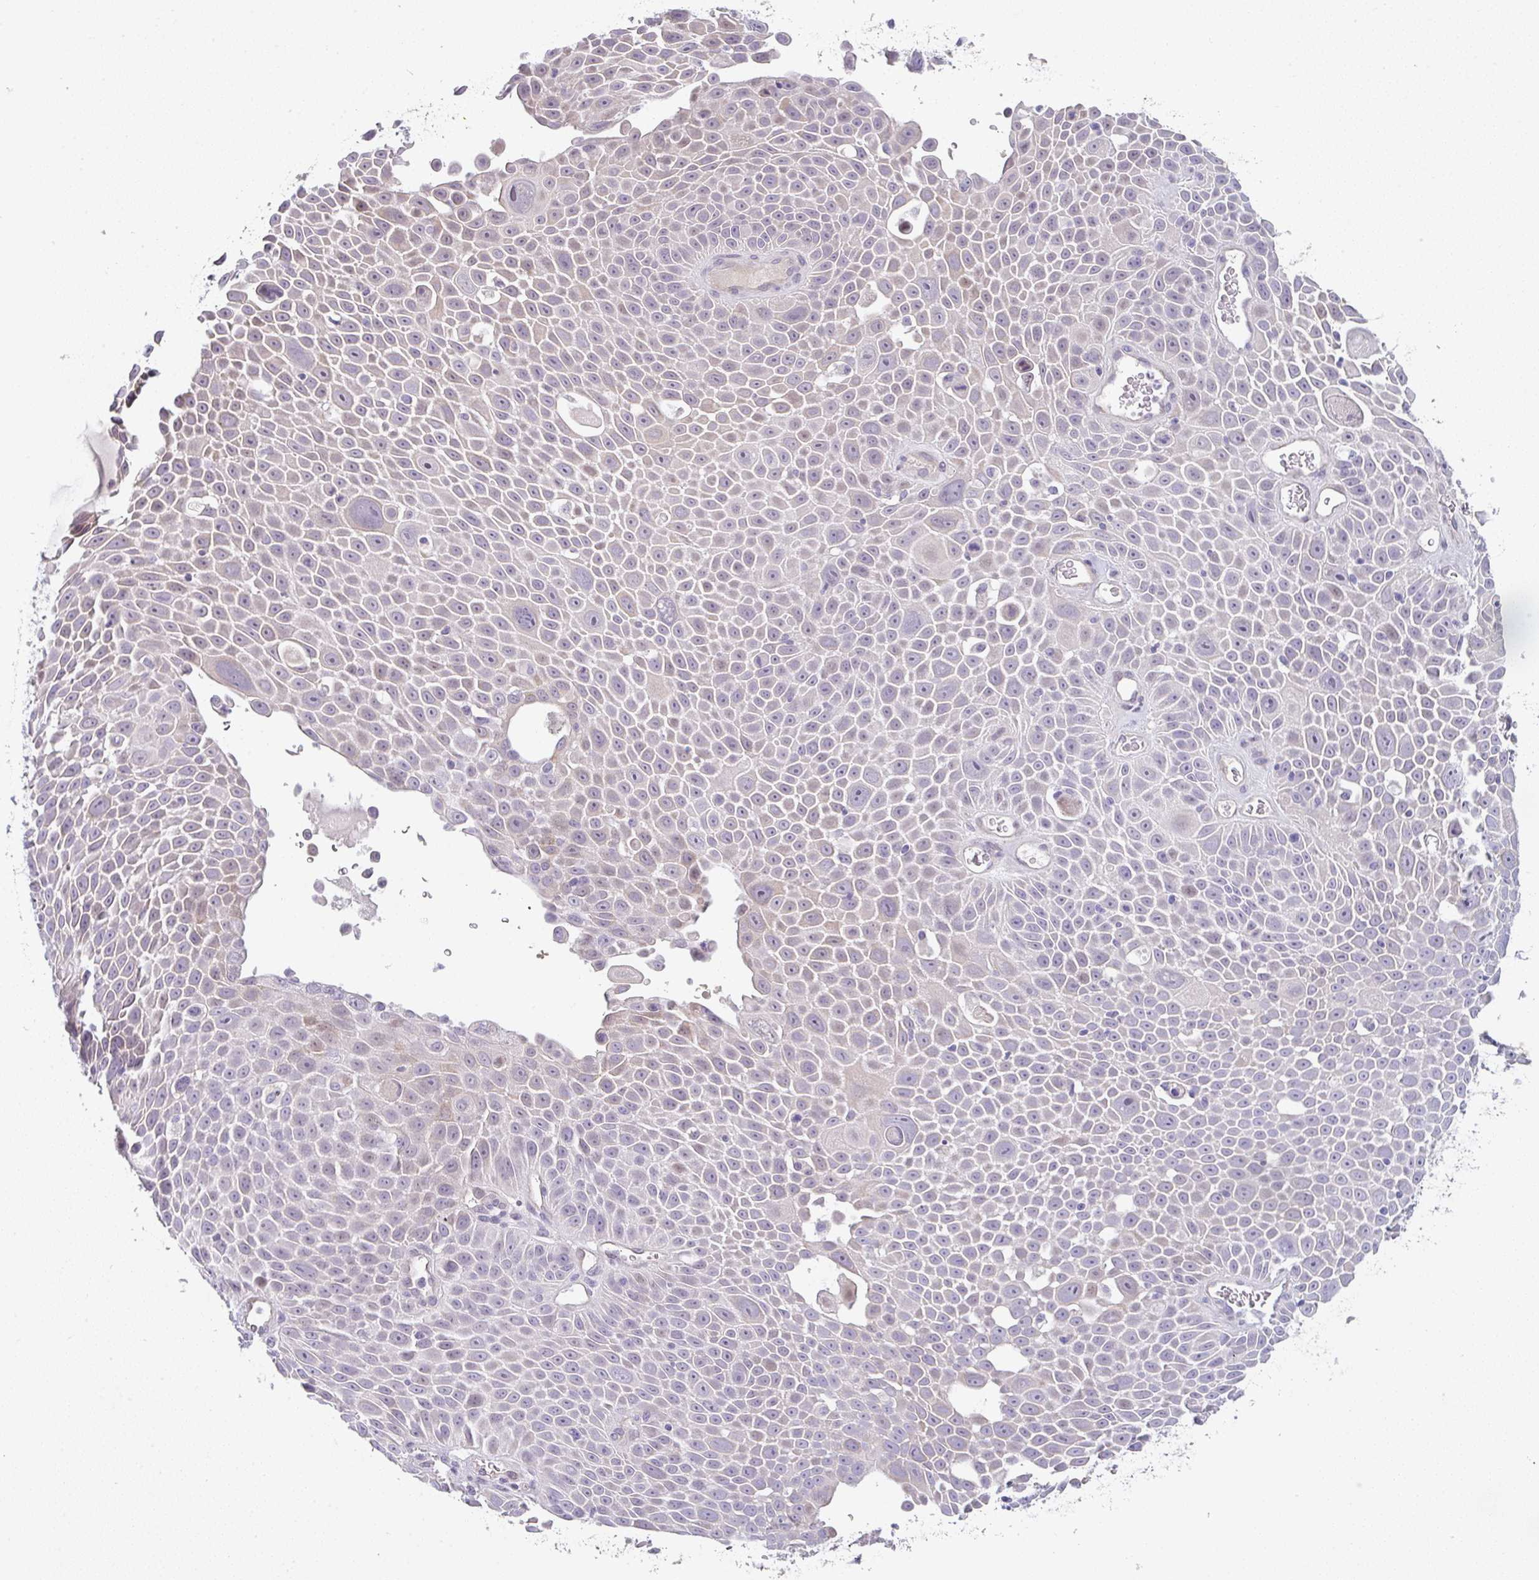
{"staining": {"intensity": "negative", "quantity": "none", "location": "none"}, "tissue": "lung cancer", "cell_type": "Tumor cells", "image_type": "cancer", "snomed": [{"axis": "morphology", "description": "Squamous cell carcinoma, NOS"}, {"axis": "morphology", "description": "Squamous cell carcinoma, metastatic, NOS"}, {"axis": "topography", "description": "Lymph node"}, {"axis": "topography", "description": "Lung"}], "caption": "Immunohistochemistry (IHC) histopathology image of lung cancer stained for a protein (brown), which reveals no positivity in tumor cells.", "gene": "TNFRSF10A", "patient": {"sex": "female", "age": 62}}